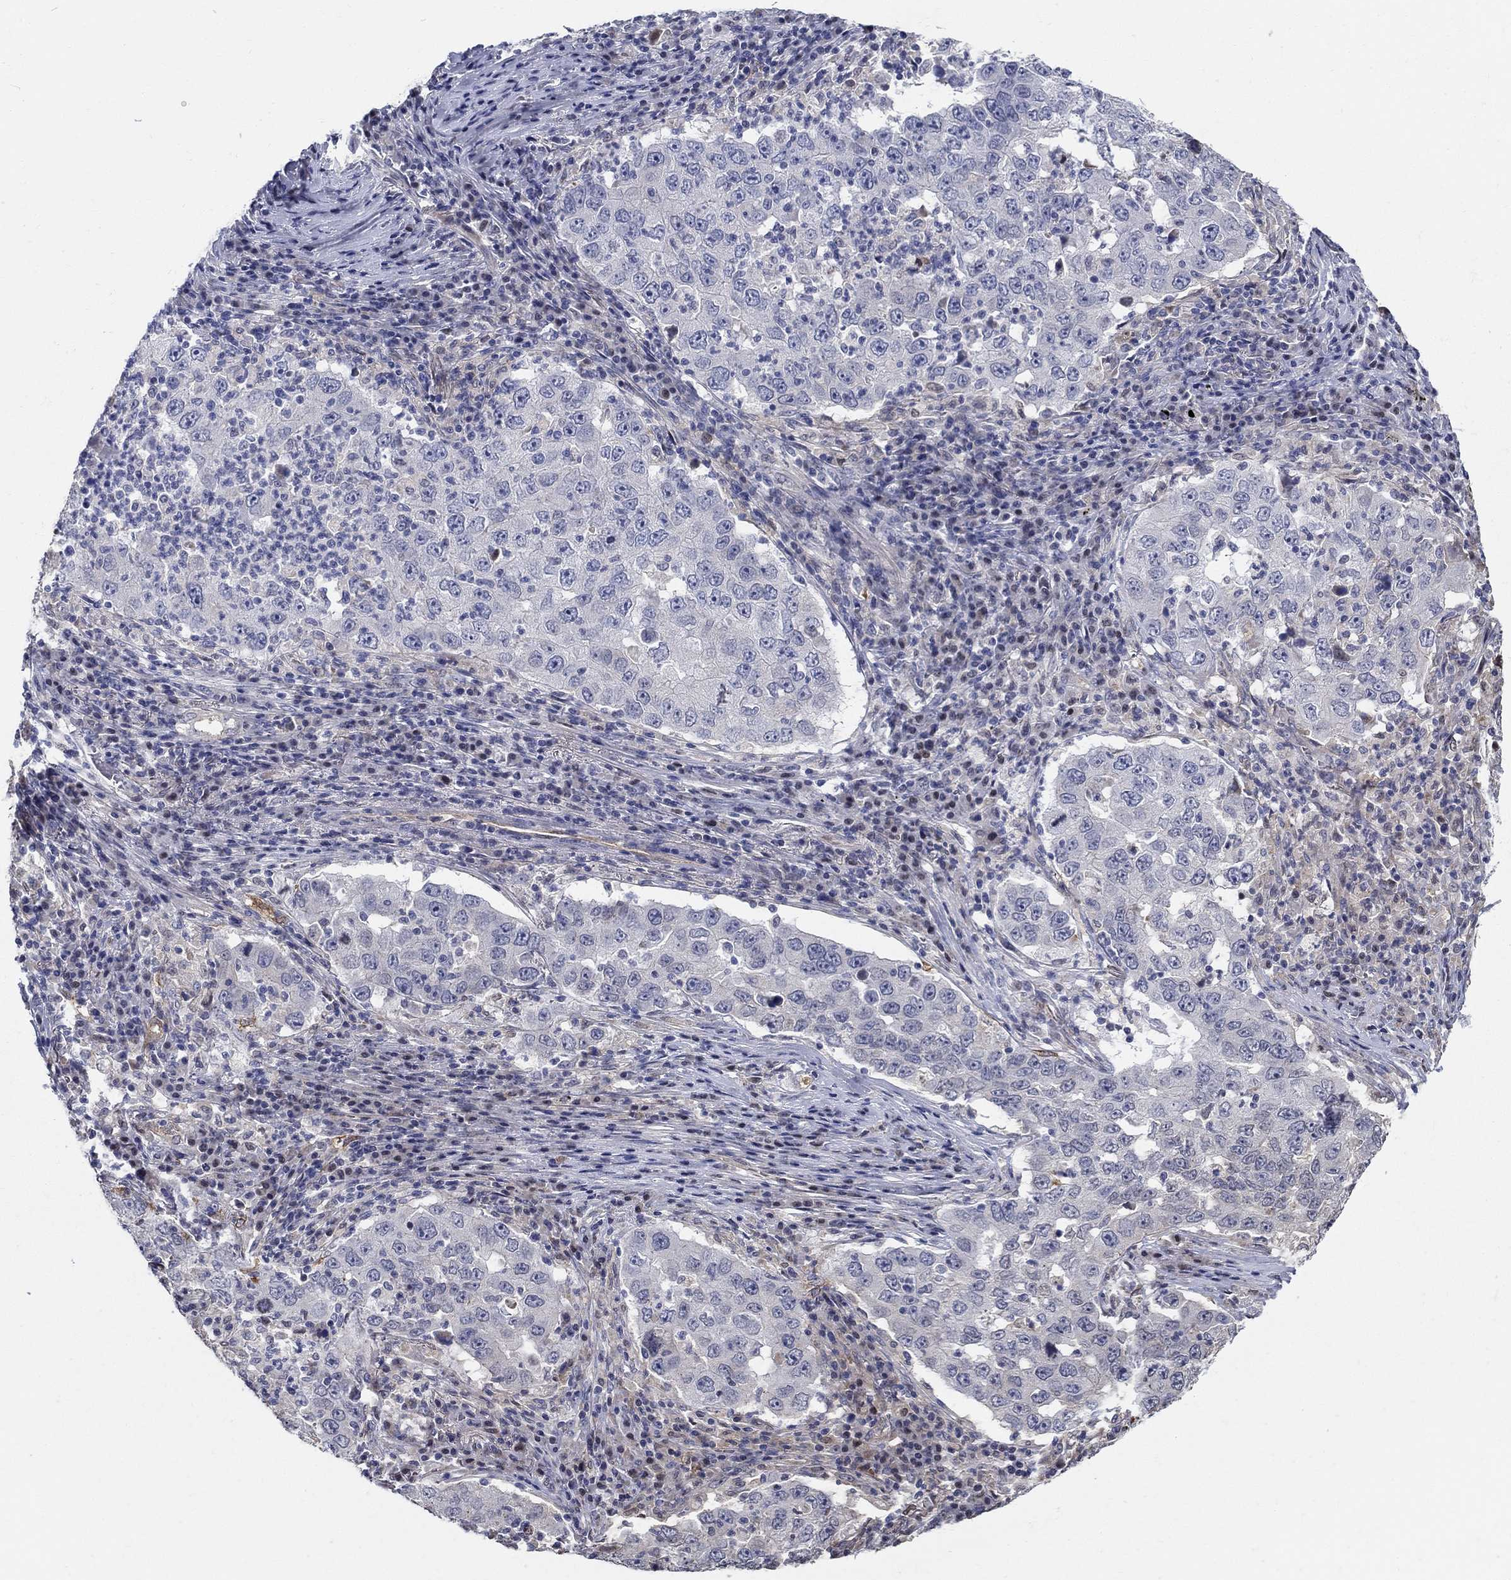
{"staining": {"intensity": "negative", "quantity": "none", "location": "none"}, "tissue": "lung cancer", "cell_type": "Tumor cells", "image_type": "cancer", "snomed": [{"axis": "morphology", "description": "Adenocarcinoma, NOS"}, {"axis": "topography", "description": "Lung"}], "caption": "The micrograph reveals no significant staining in tumor cells of lung cancer (adenocarcinoma).", "gene": "C16orf46", "patient": {"sex": "male", "age": 73}}